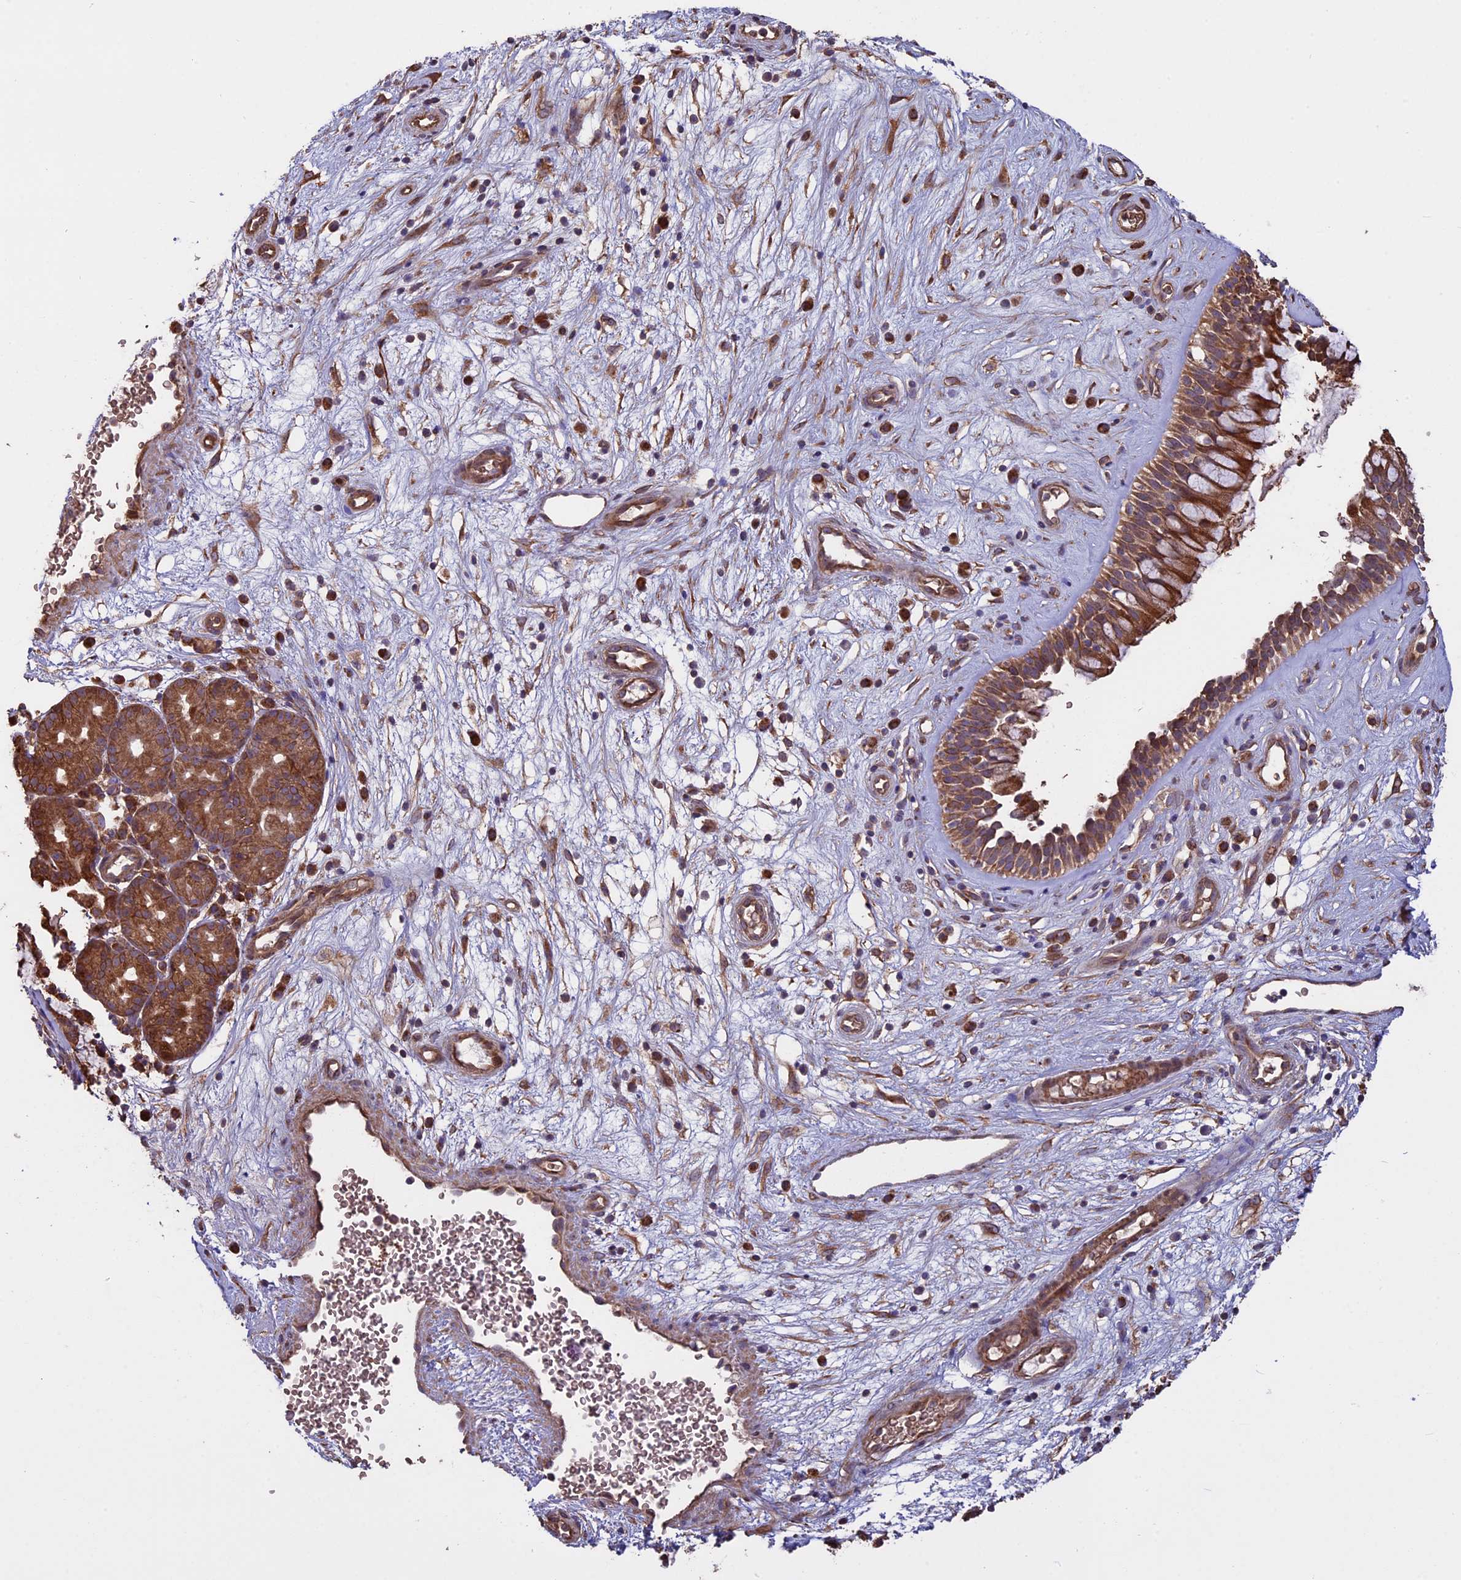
{"staining": {"intensity": "moderate", "quantity": ">75%", "location": "cytoplasmic/membranous"}, "tissue": "nasopharynx", "cell_type": "Respiratory epithelial cells", "image_type": "normal", "snomed": [{"axis": "morphology", "description": "Normal tissue, NOS"}, {"axis": "topography", "description": "Nasopharynx"}], "caption": "Immunohistochemical staining of unremarkable human nasopharynx reveals >75% levels of moderate cytoplasmic/membranous protein staining in approximately >75% of respiratory epithelial cells.", "gene": "VWA3A", "patient": {"sex": "male", "age": 32}}